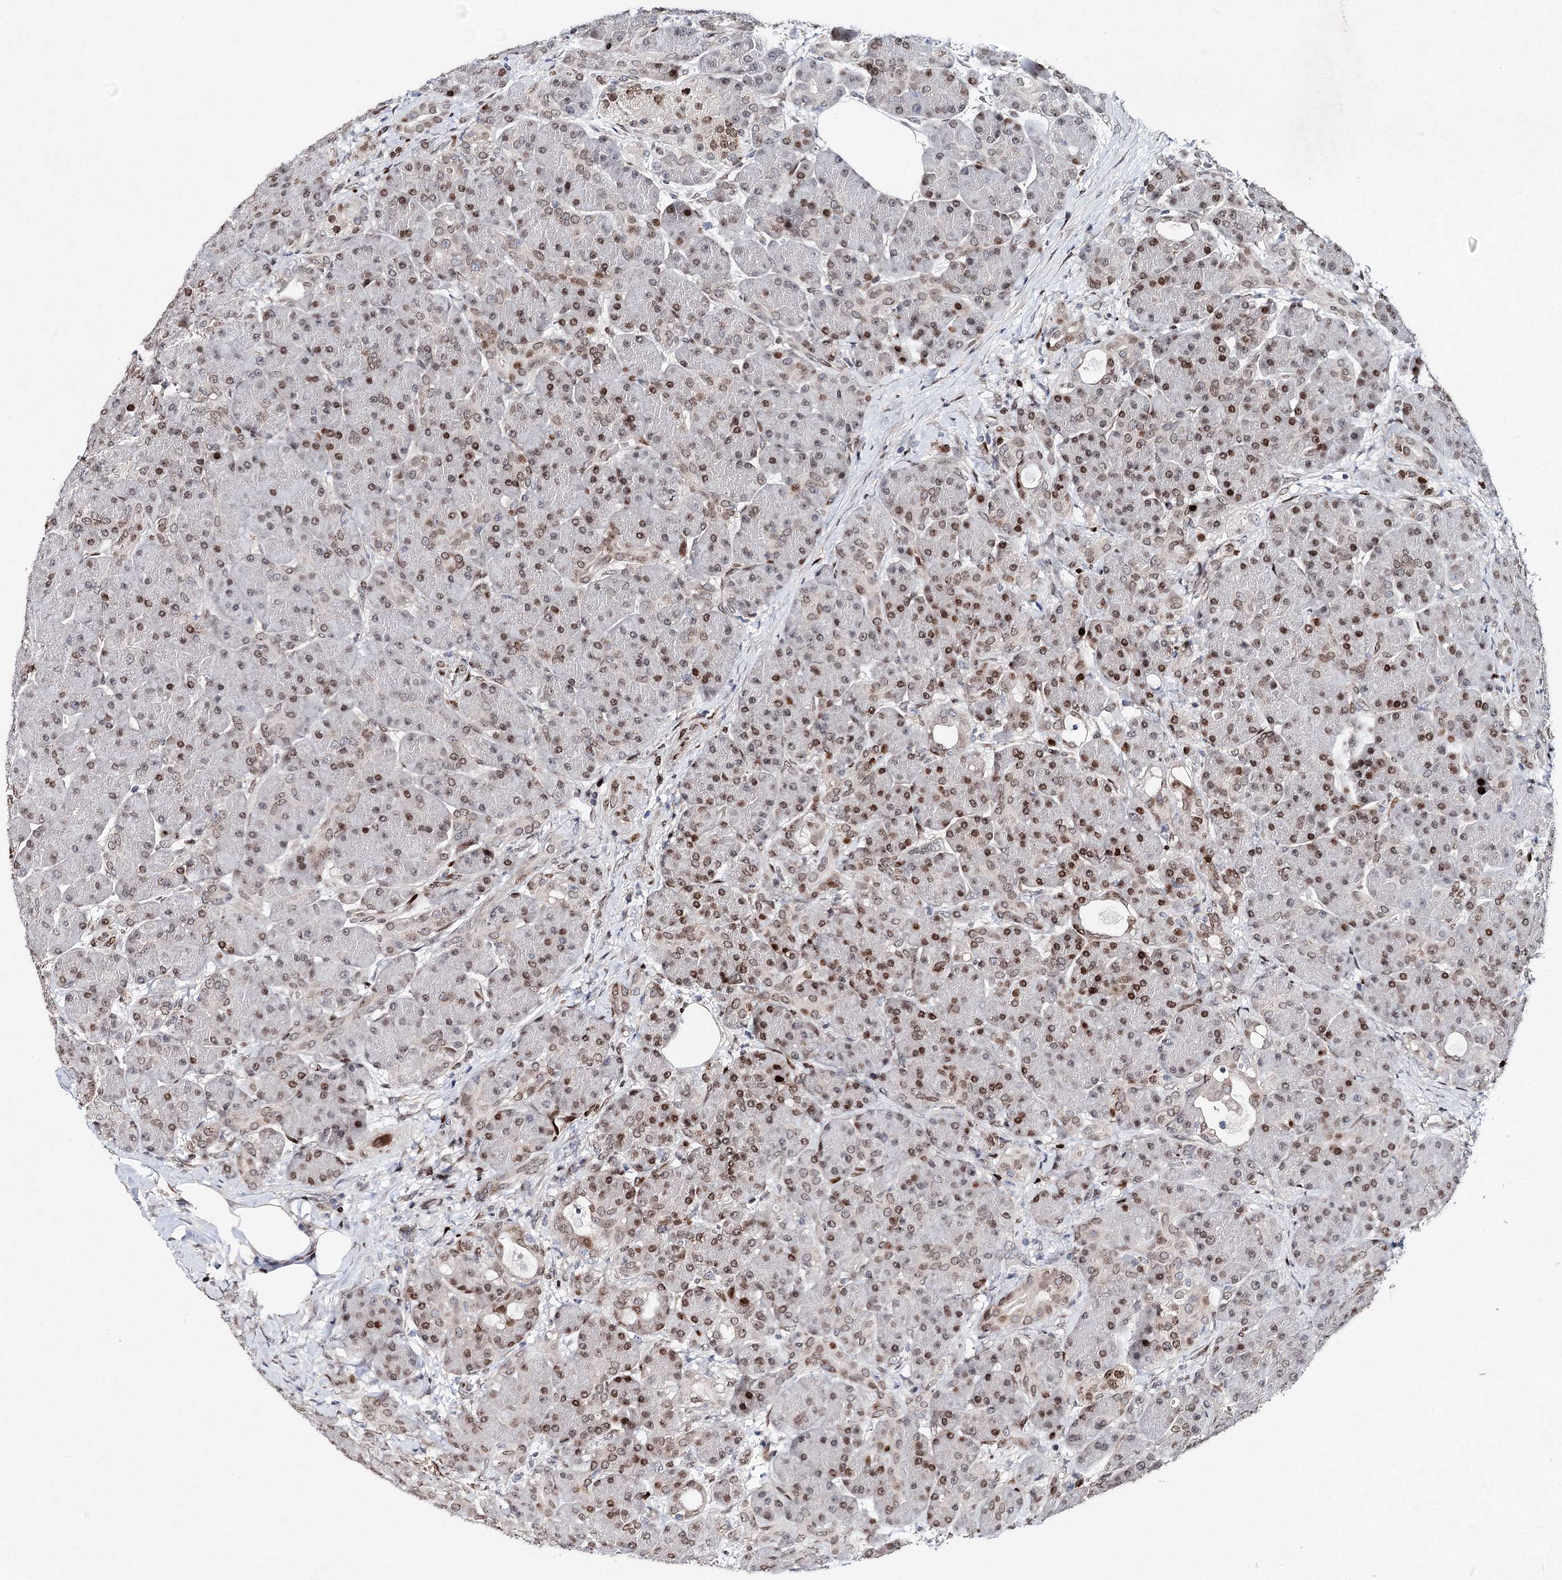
{"staining": {"intensity": "moderate", "quantity": ">75%", "location": "nuclear"}, "tissue": "pancreas", "cell_type": "Exocrine glandular cells", "image_type": "normal", "snomed": [{"axis": "morphology", "description": "Normal tissue, NOS"}, {"axis": "topography", "description": "Pancreas"}], "caption": "Immunohistochemistry micrograph of normal pancreas: human pancreas stained using IHC displays medium levels of moderate protein expression localized specifically in the nuclear of exocrine glandular cells, appearing as a nuclear brown color.", "gene": "FRMD4A", "patient": {"sex": "male", "age": 63}}